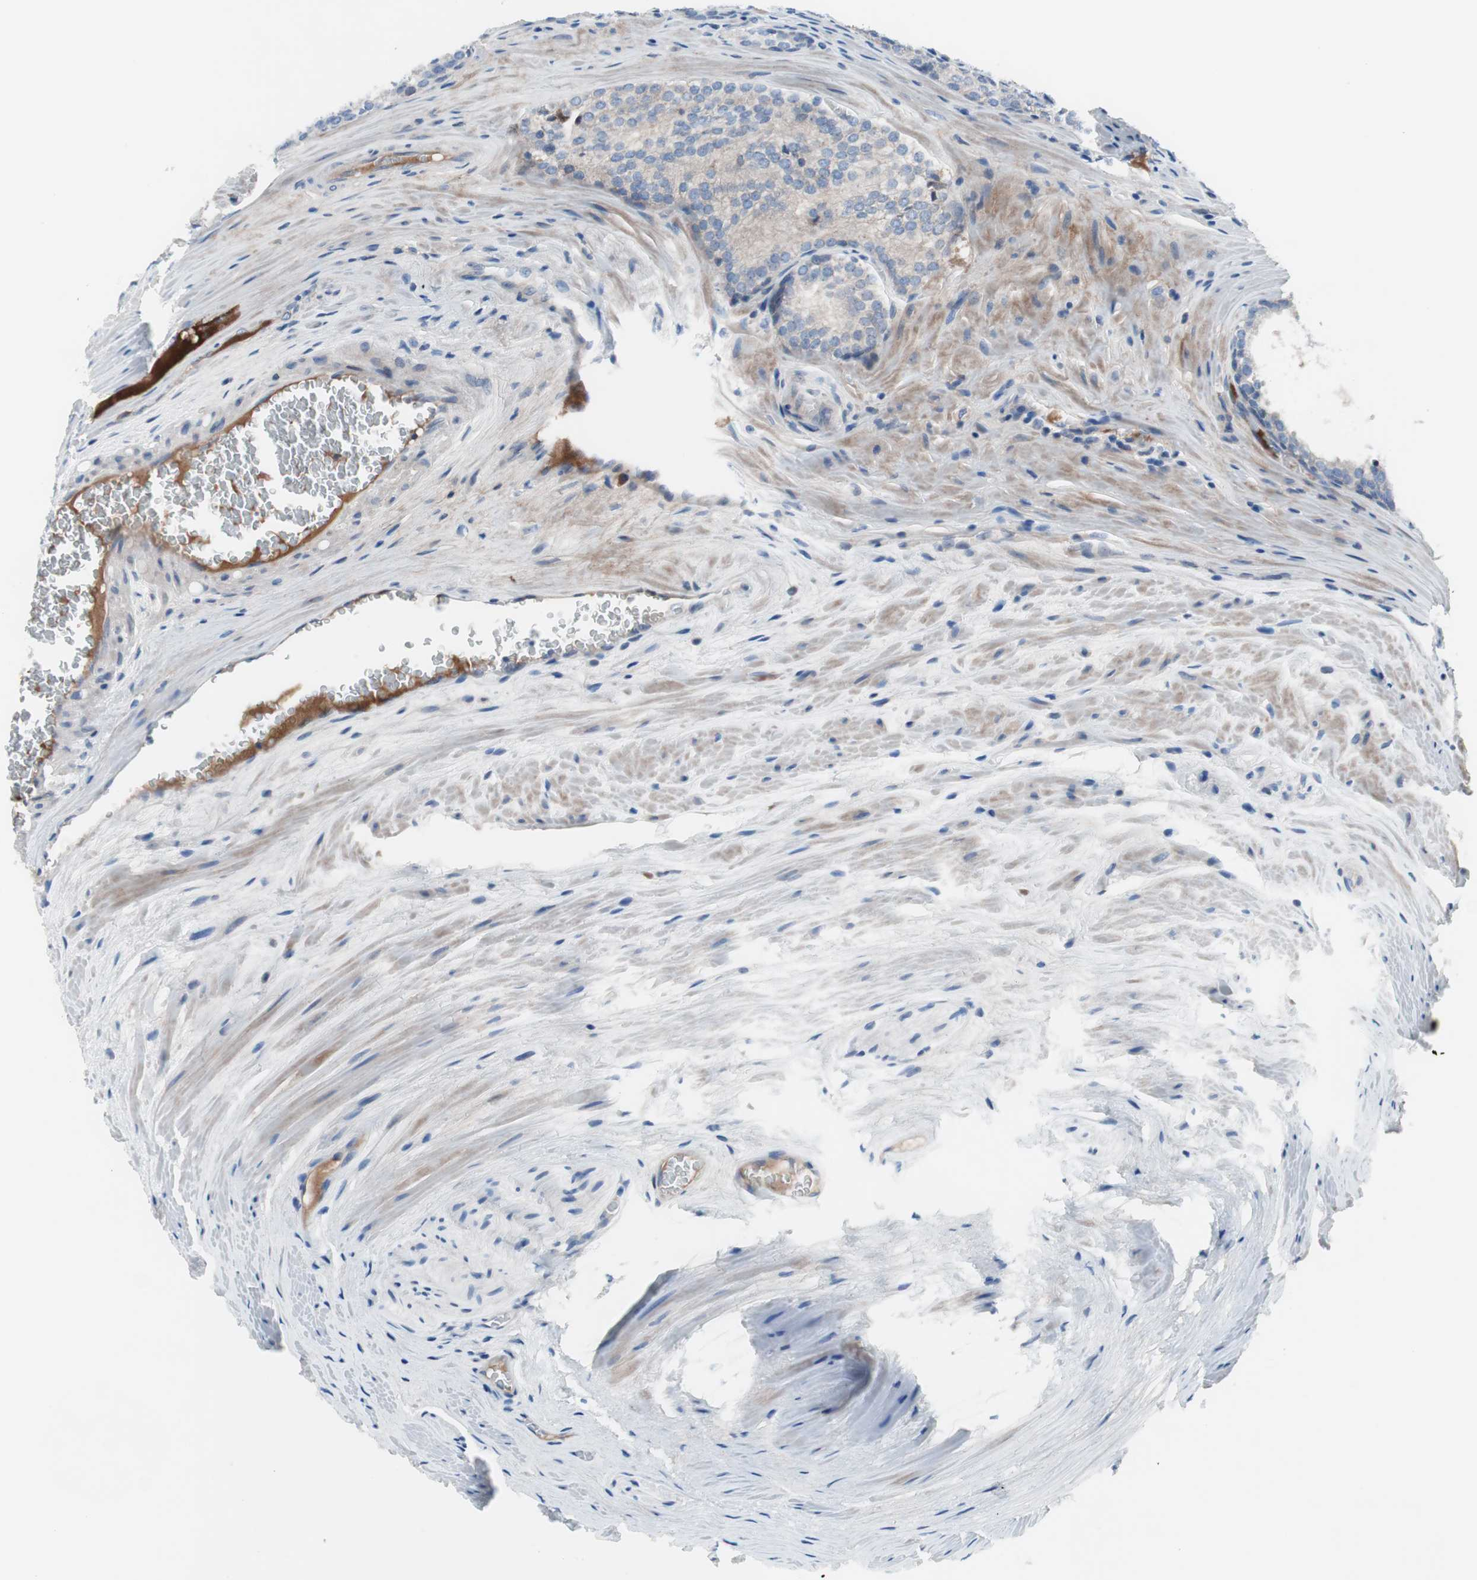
{"staining": {"intensity": "negative", "quantity": "none", "location": "none"}, "tissue": "prostate cancer", "cell_type": "Tumor cells", "image_type": "cancer", "snomed": [{"axis": "morphology", "description": "Adenocarcinoma, Low grade"}, {"axis": "topography", "description": "Prostate"}], "caption": "Tumor cells show no significant positivity in prostate low-grade adenocarcinoma. (DAB immunohistochemistry visualized using brightfield microscopy, high magnification).", "gene": "KANSL1", "patient": {"sex": "male", "age": 60}}